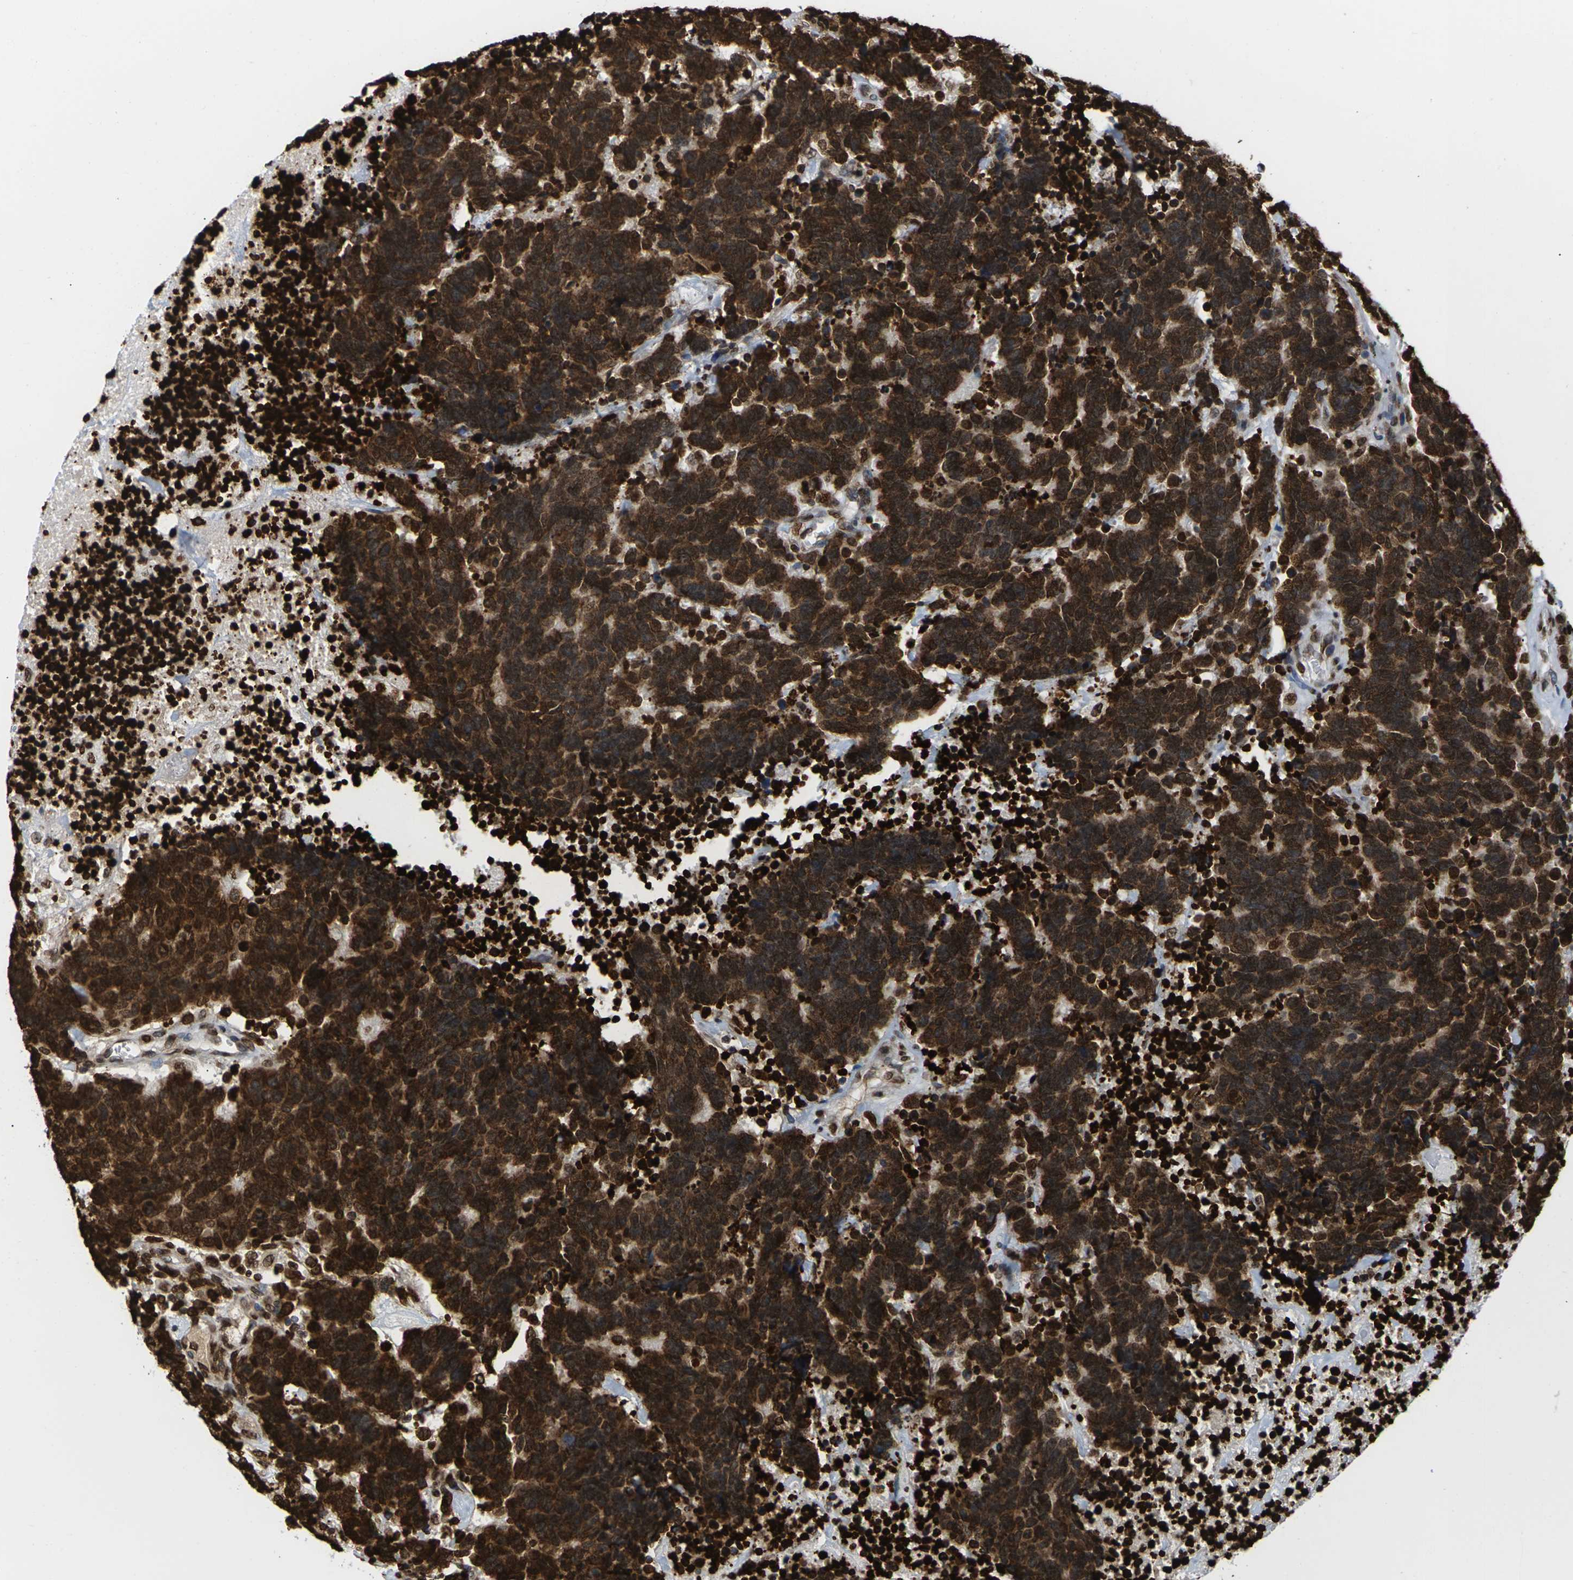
{"staining": {"intensity": "strong", "quantity": ">75%", "location": "cytoplasmic/membranous,nuclear"}, "tissue": "carcinoid", "cell_type": "Tumor cells", "image_type": "cancer", "snomed": [{"axis": "morphology", "description": "Carcinoma, NOS"}, {"axis": "morphology", "description": "Carcinoid, malignant, NOS"}, {"axis": "topography", "description": "Urinary bladder"}], "caption": "There is high levels of strong cytoplasmic/membranous and nuclear expression in tumor cells of carcinoid, as demonstrated by immunohistochemical staining (brown color).", "gene": "H2AC21", "patient": {"sex": "male", "age": 57}}